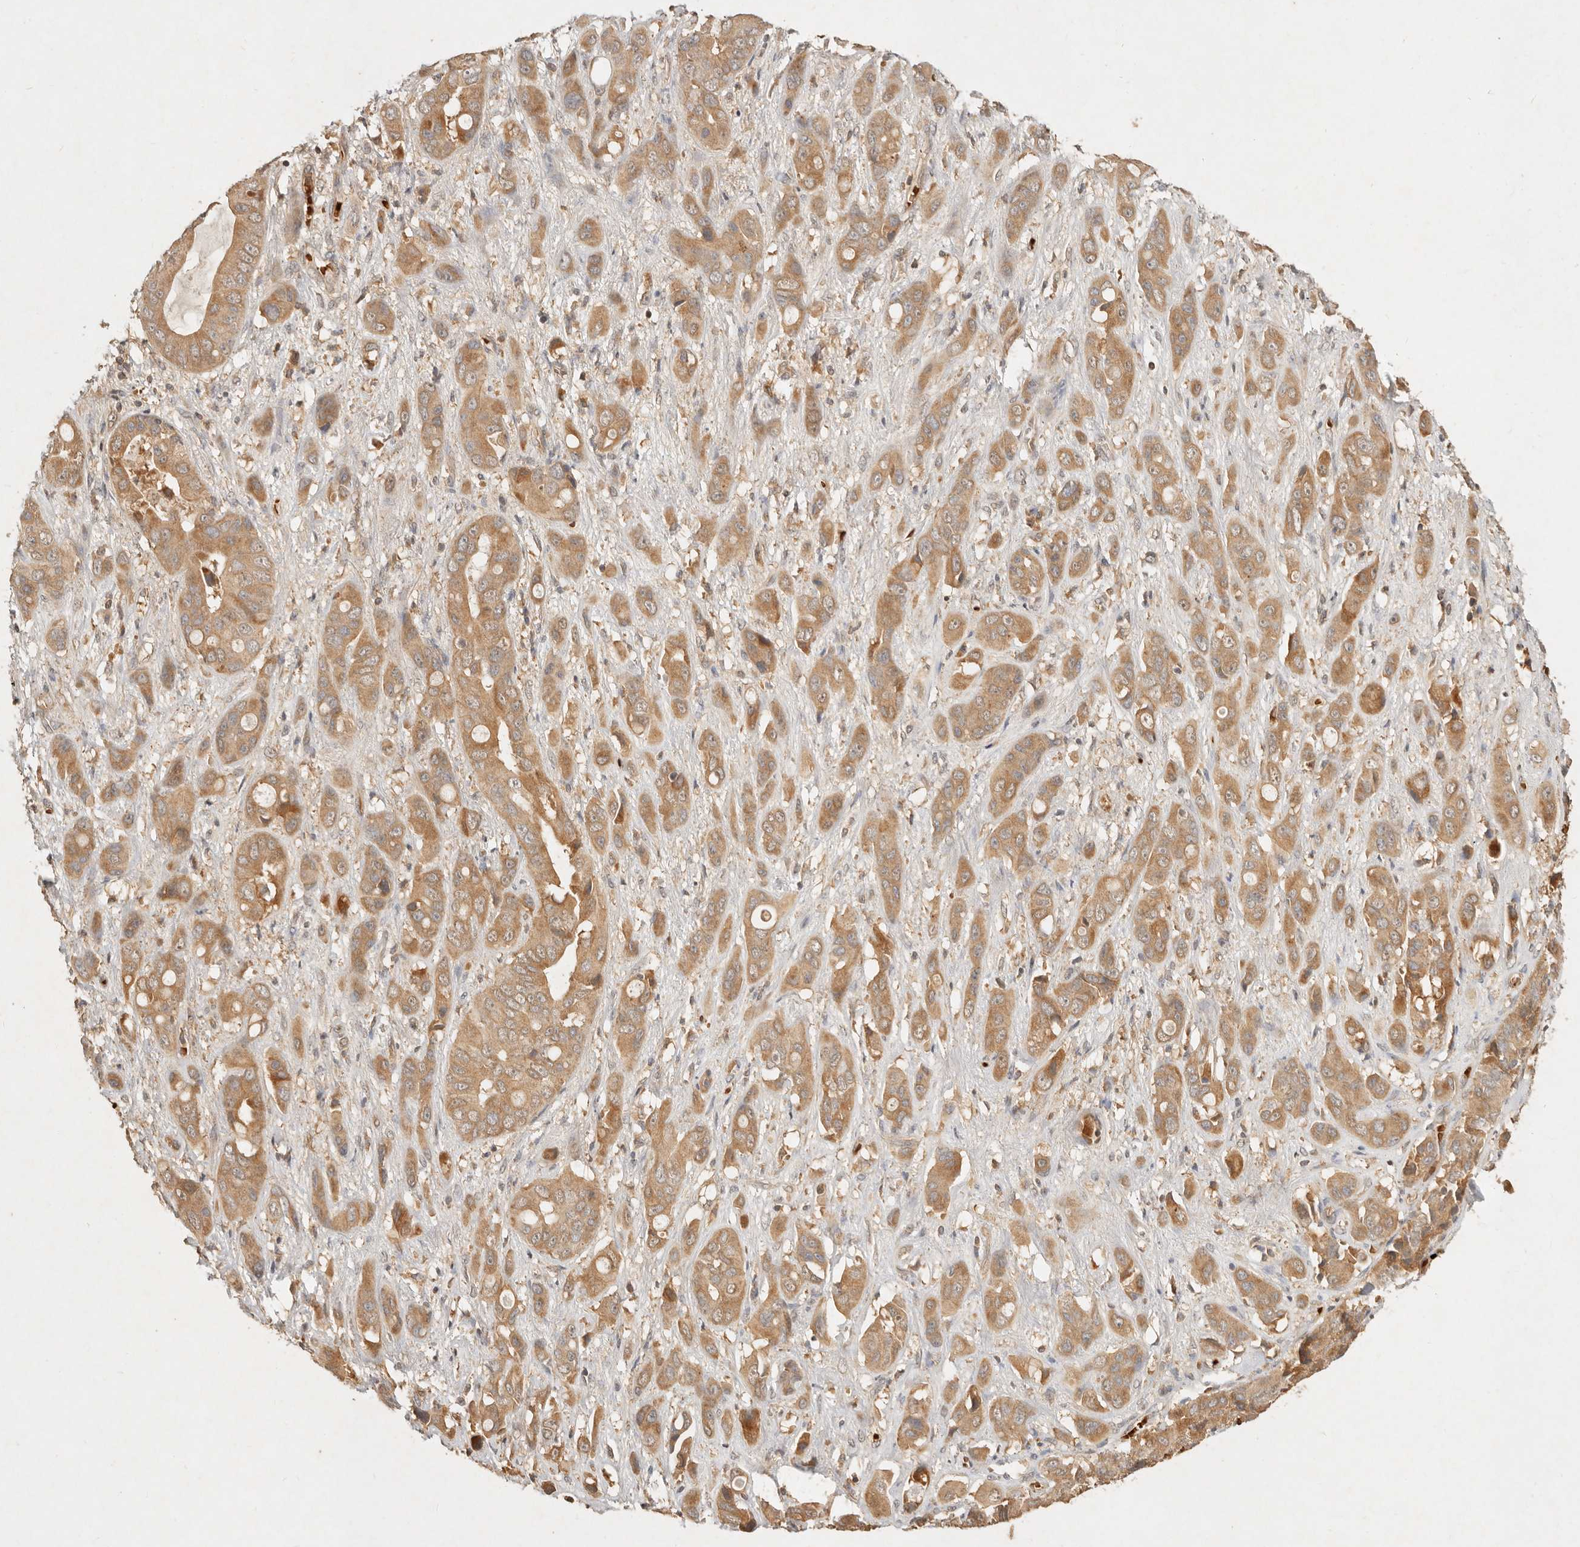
{"staining": {"intensity": "moderate", "quantity": ">75%", "location": "cytoplasmic/membranous"}, "tissue": "liver cancer", "cell_type": "Tumor cells", "image_type": "cancer", "snomed": [{"axis": "morphology", "description": "Cholangiocarcinoma"}, {"axis": "topography", "description": "Liver"}], "caption": "Liver cancer (cholangiocarcinoma) stained with a brown dye reveals moderate cytoplasmic/membranous positive expression in about >75% of tumor cells.", "gene": "FREM2", "patient": {"sex": "female", "age": 52}}